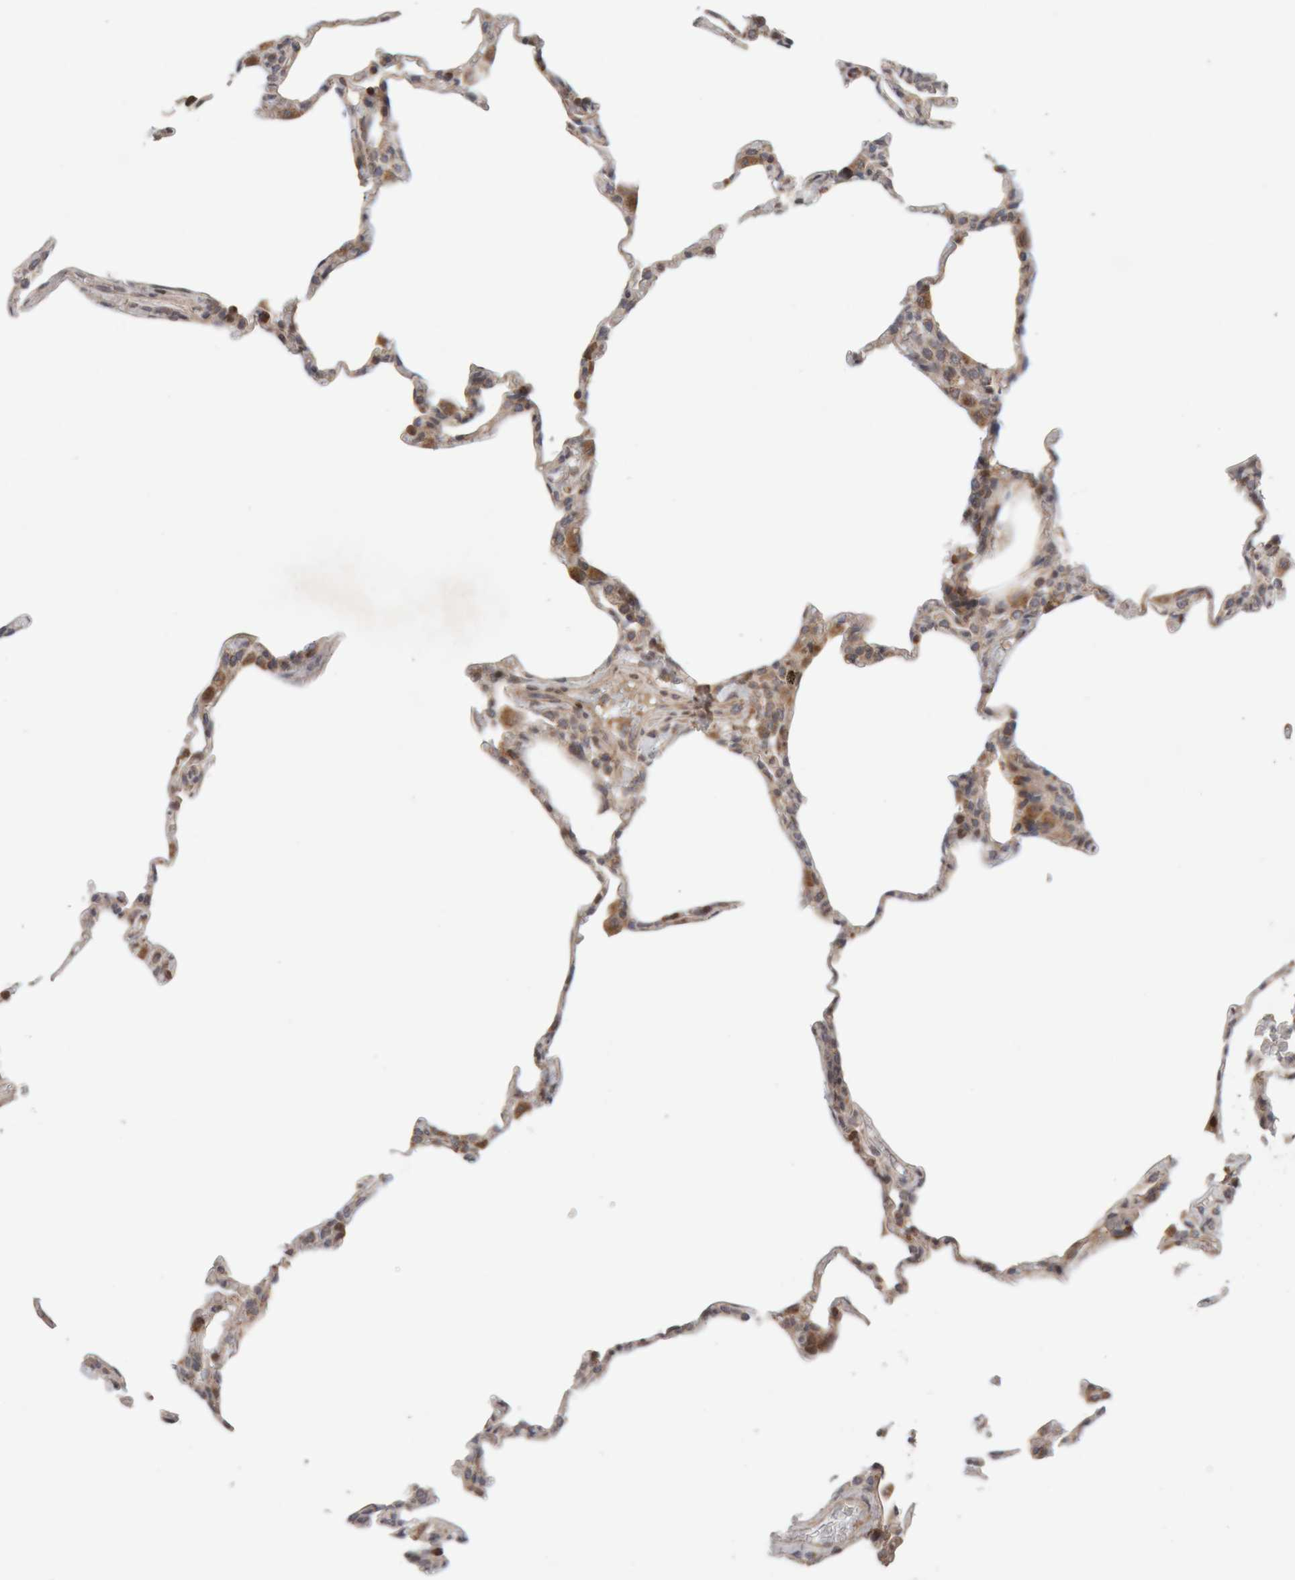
{"staining": {"intensity": "moderate", "quantity": "25%-75%", "location": "cytoplasmic/membranous"}, "tissue": "lung", "cell_type": "Alveolar cells", "image_type": "normal", "snomed": [{"axis": "morphology", "description": "Normal tissue, NOS"}, {"axis": "topography", "description": "Lung"}], "caption": "Lung stained with DAB IHC exhibits medium levels of moderate cytoplasmic/membranous positivity in approximately 25%-75% of alveolar cells. Nuclei are stained in blue.", "gene": "KIF21B", "patient": {"sex": "male", "age": 20}}